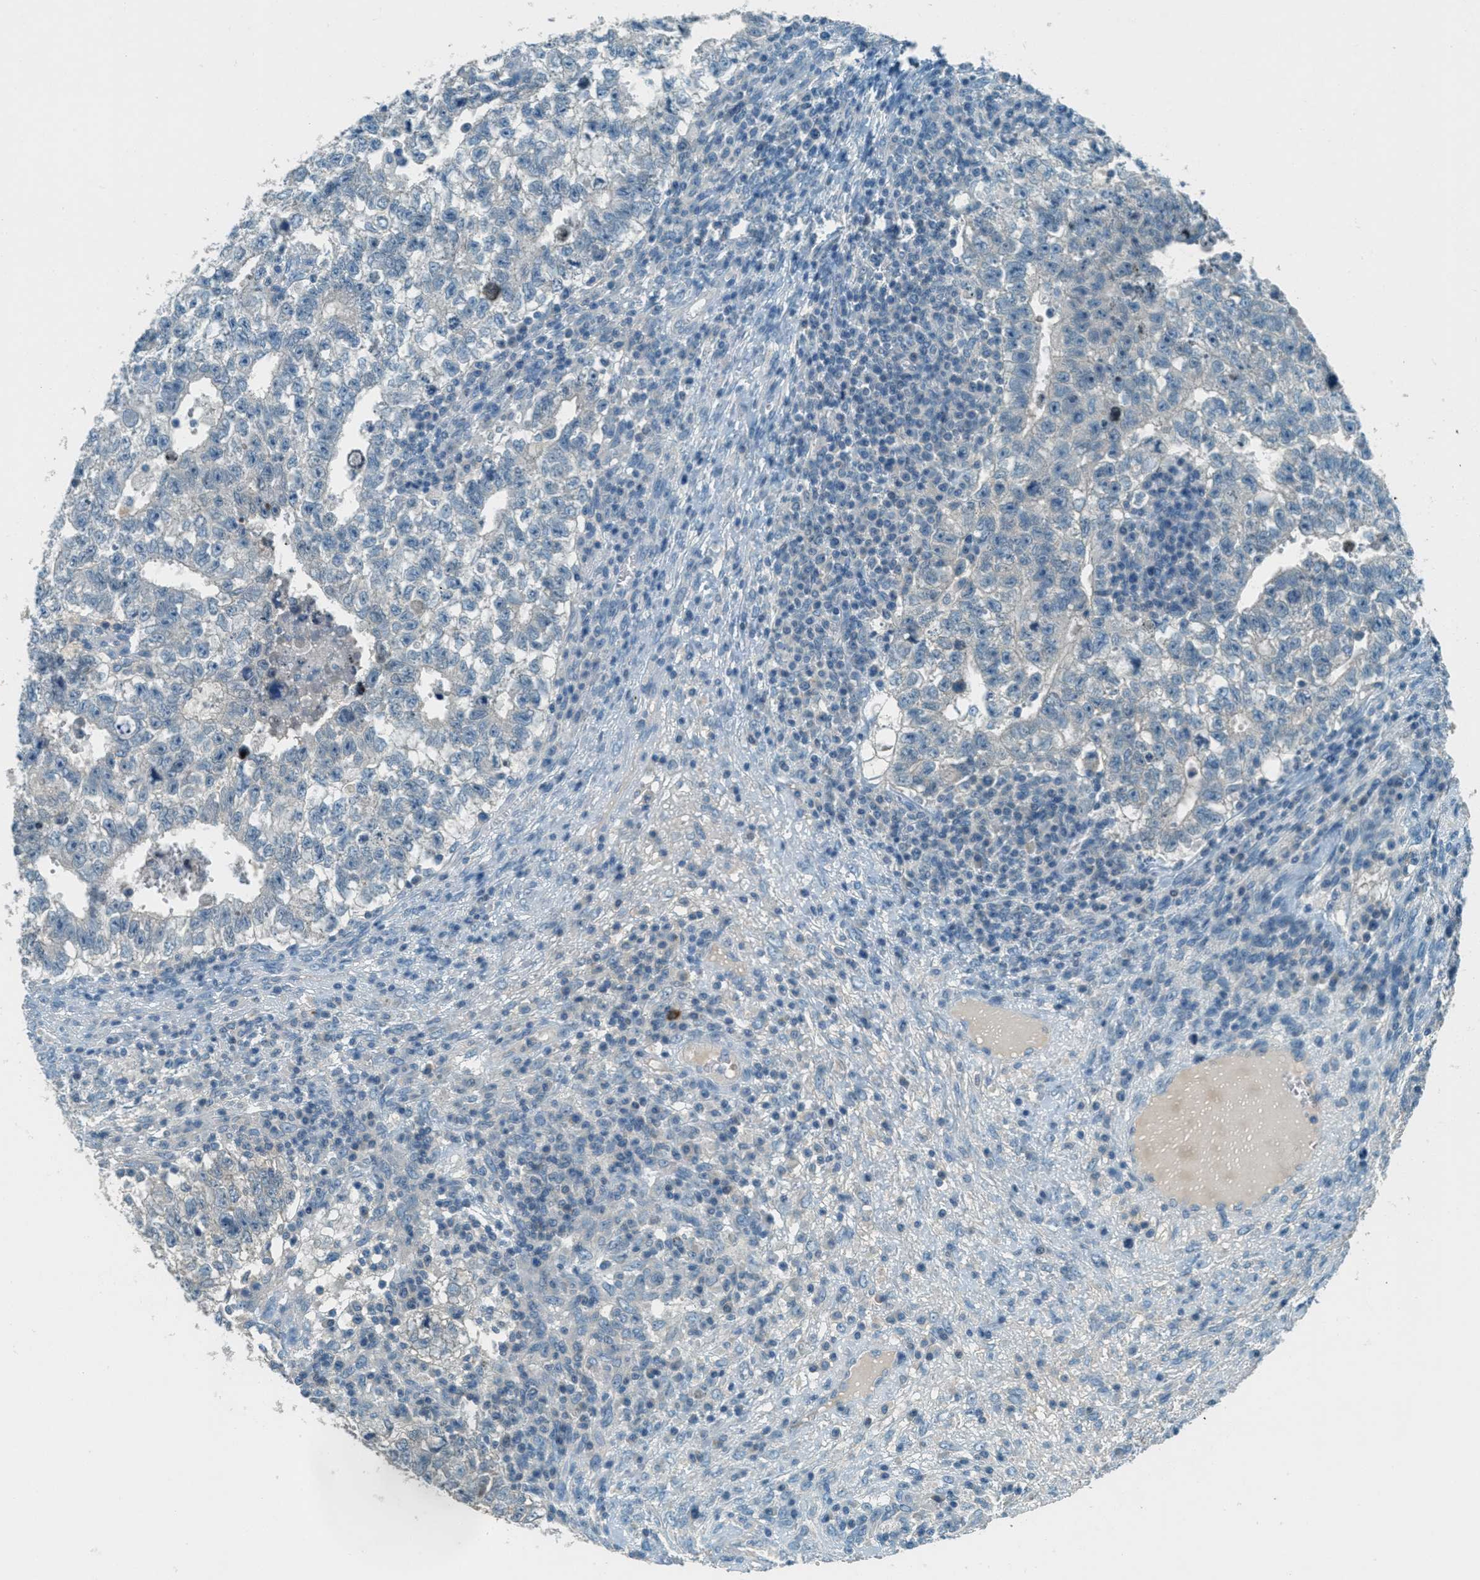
{"staining": {"intensity": "negative", "quantity": "none", "location": "none"}, "tissue": "testis cancer", "cell_type": "Tumor cells", "image_type": "cancer", "snomed": [{"axis": "morphology", "description": "Seminoma, NOS"}, {"axis": "morphology", "description": "Carcinoma, Embryonal, NOS"}, {"axis": "topography", "description": "Testis"}], "caption": "Immunohistochemistry histopathology image of neoplastic tissue: human testis seminoma stained with DAB shows no significant protein positivity in tumor cells.", "gene": "MSLN", "patient": {"sex": "male", "age": 38}}